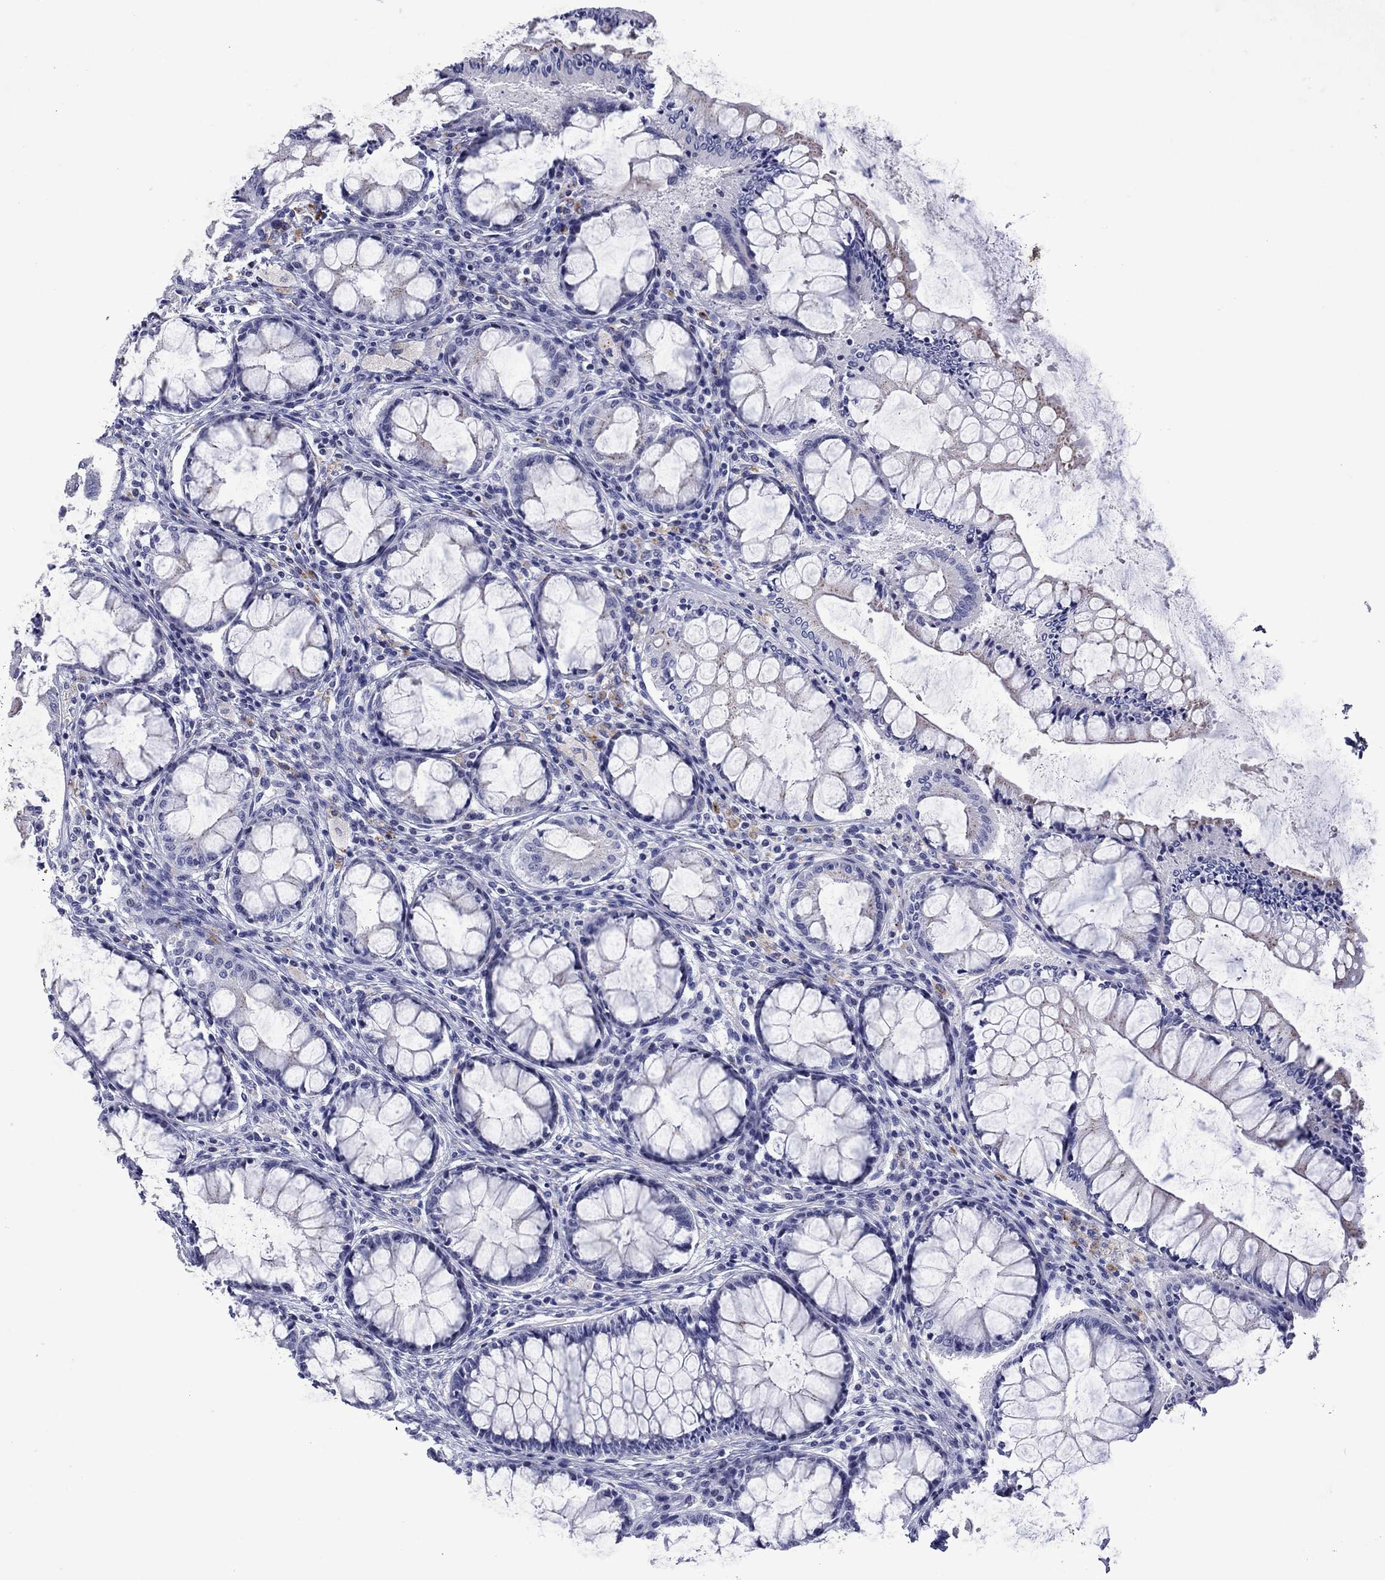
{"staining": {"intensity": "negative", "quantity": "none", "location": "none"}, "tissue": "colon", "cell_type": "Endothelial cells", "image_type": "normal", "snomed": [{"axis": "morphology", "description": "Normal tissue, NOS"}, {"axis": "topography", "description": "Colon"}], "caption": "High magnification brightfield microscopy of unremarkable colon stained with DAB (3,3'-diaminobenzidine) (brown) and counterstained with hematoxylin (blue): endothelial cells show no significant staining.", "gene": "PIWIL1", "patient": {"sex": "female", "age": 65}}